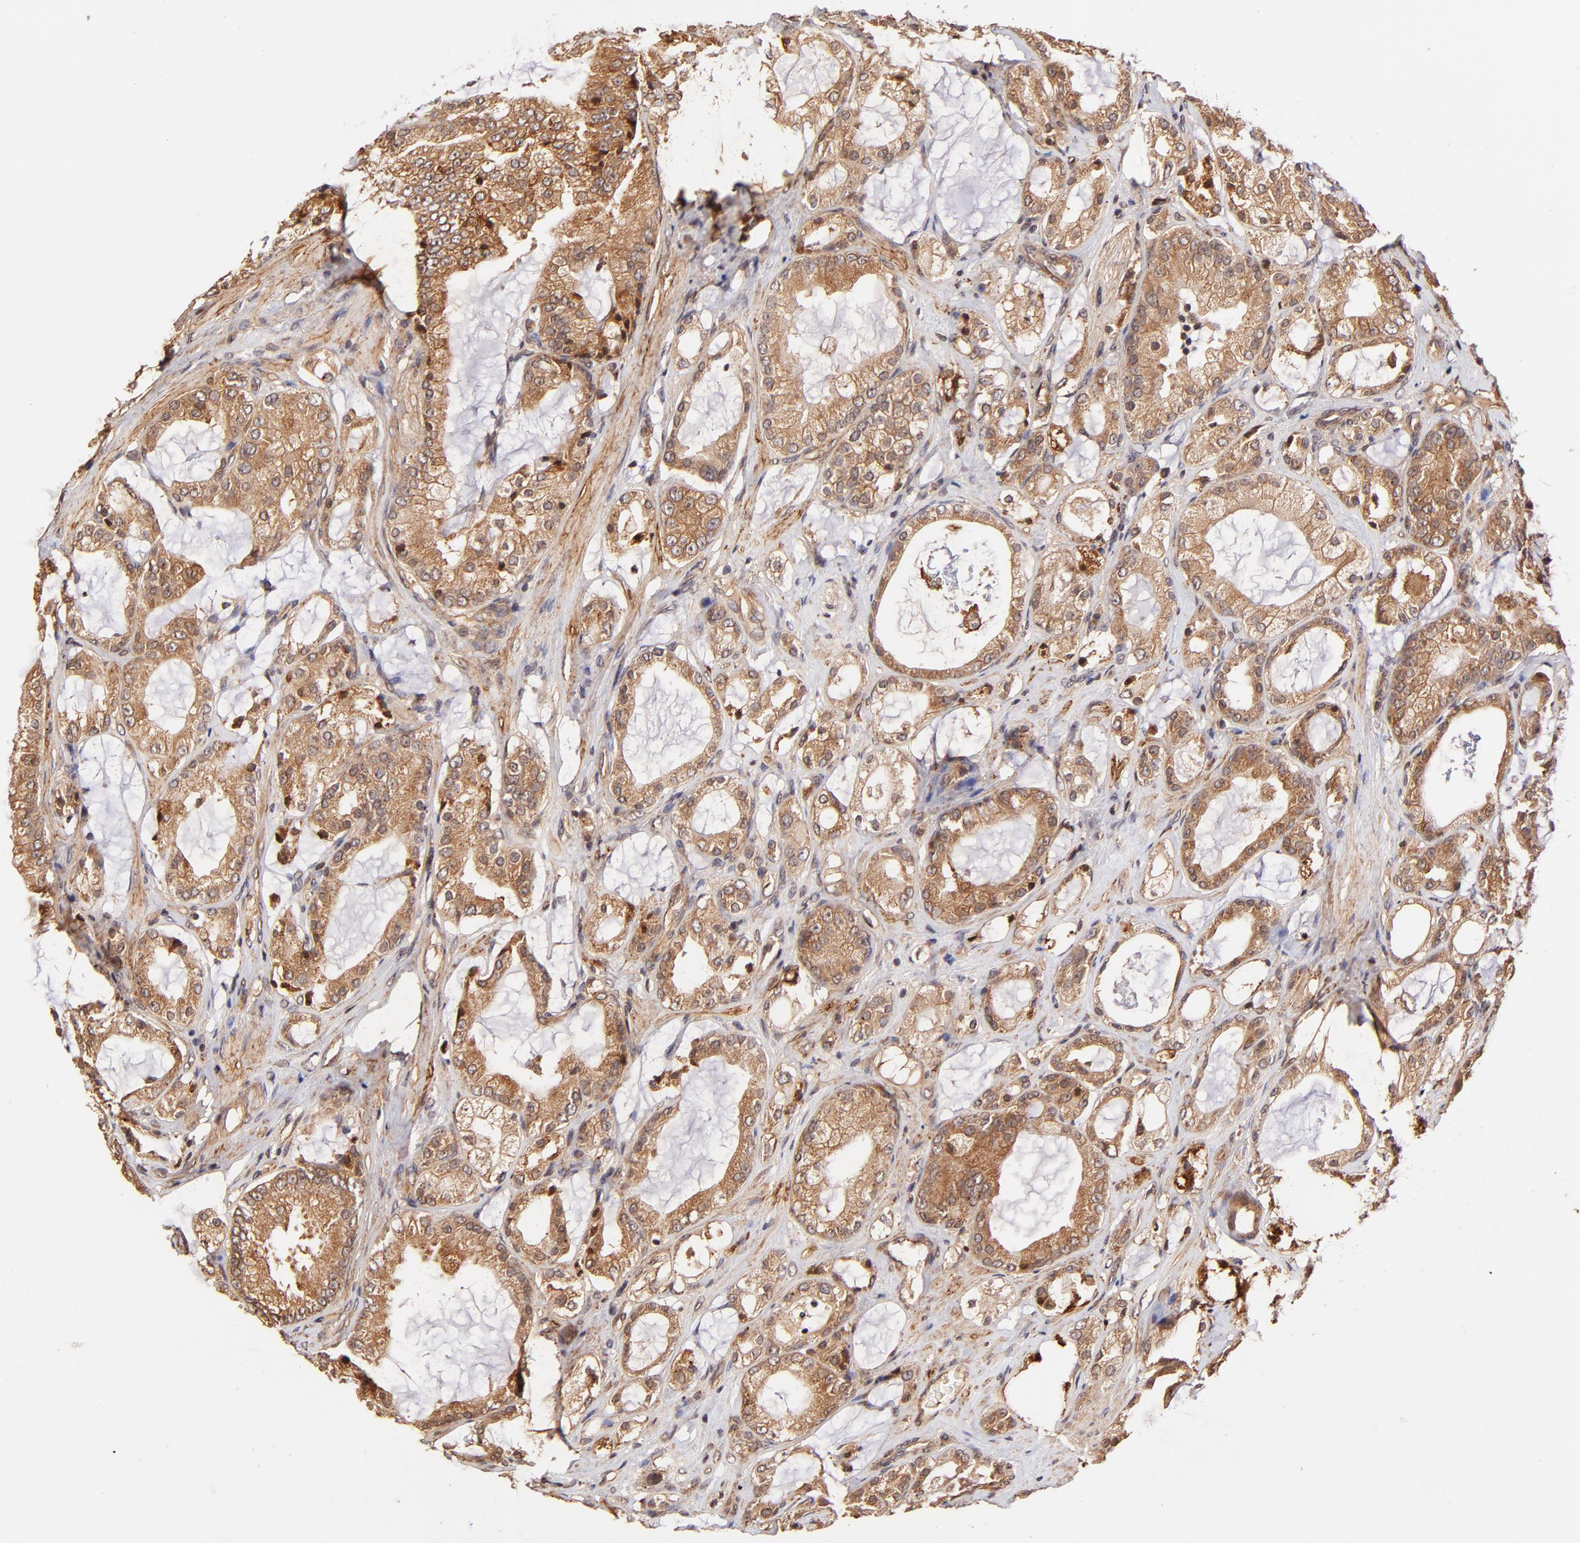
{"staining": {"intensity": "moderate", "quantity": ">75%", "location": "cytoplasmic/membranous"}, "tissue": "prostate cancer", "cell_type": "Tumor cells", "image_type": "cancer", "snomed": [{"axis": "morphology", "description": "Adenocarcinoma, Medium grade"}, {"axis": "topography", "description": "Prostate"}], "caption": "Protein staining of adenocarcinoma (medium-grade) (prostate) tissue displays moderate cytoplasmic/membranous positivity in about >75% of tumor cells. The staining was performed using DAB (3,3'-diaminobenzidine) to visualize the protein expression in brown, while the nuclei were stained in blue with hematoxylin (Magnification: 20x).", "gene": "ITGB1", "patient": {"sex": "male", "age": 70}}